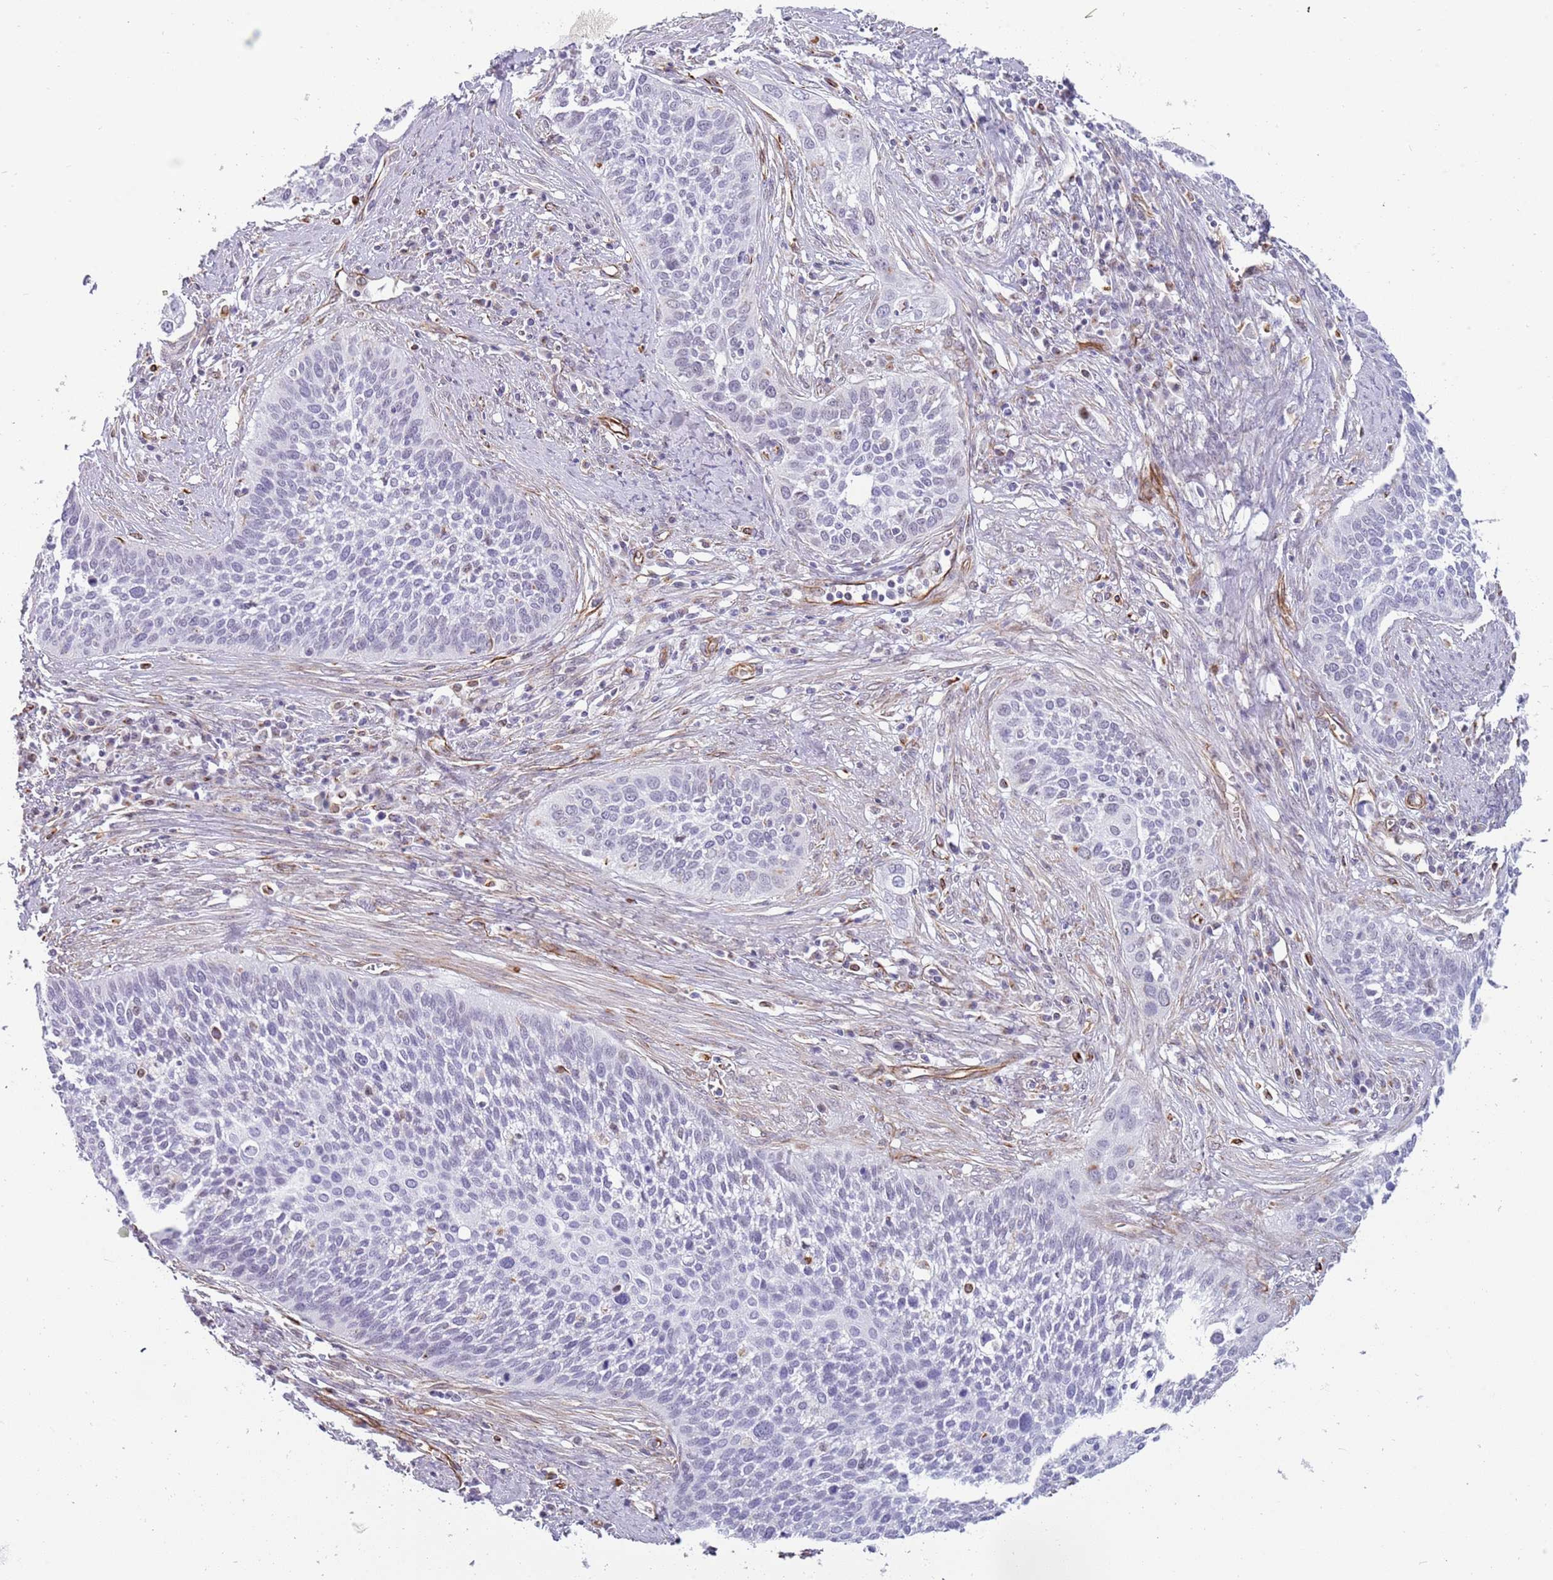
{"staining": {"intensity": "negative", "quantity": "none", "location": "none"}, "tissue": "cervical cancer", "cell_type": "Tumor cells", "image_type": "cancer", "snomed": [{"axis": "morphology", "description": "Squamous cell carcinoma, NOS"}, {"axis": "topography", "description": "Cervix"}], "caption": "A micrograph of human squamous cell carcinoma (cervical) is negative for staining in tumor cells.", "gene": "NBPF3", "patient": {"sex": "female", "age": 34}}